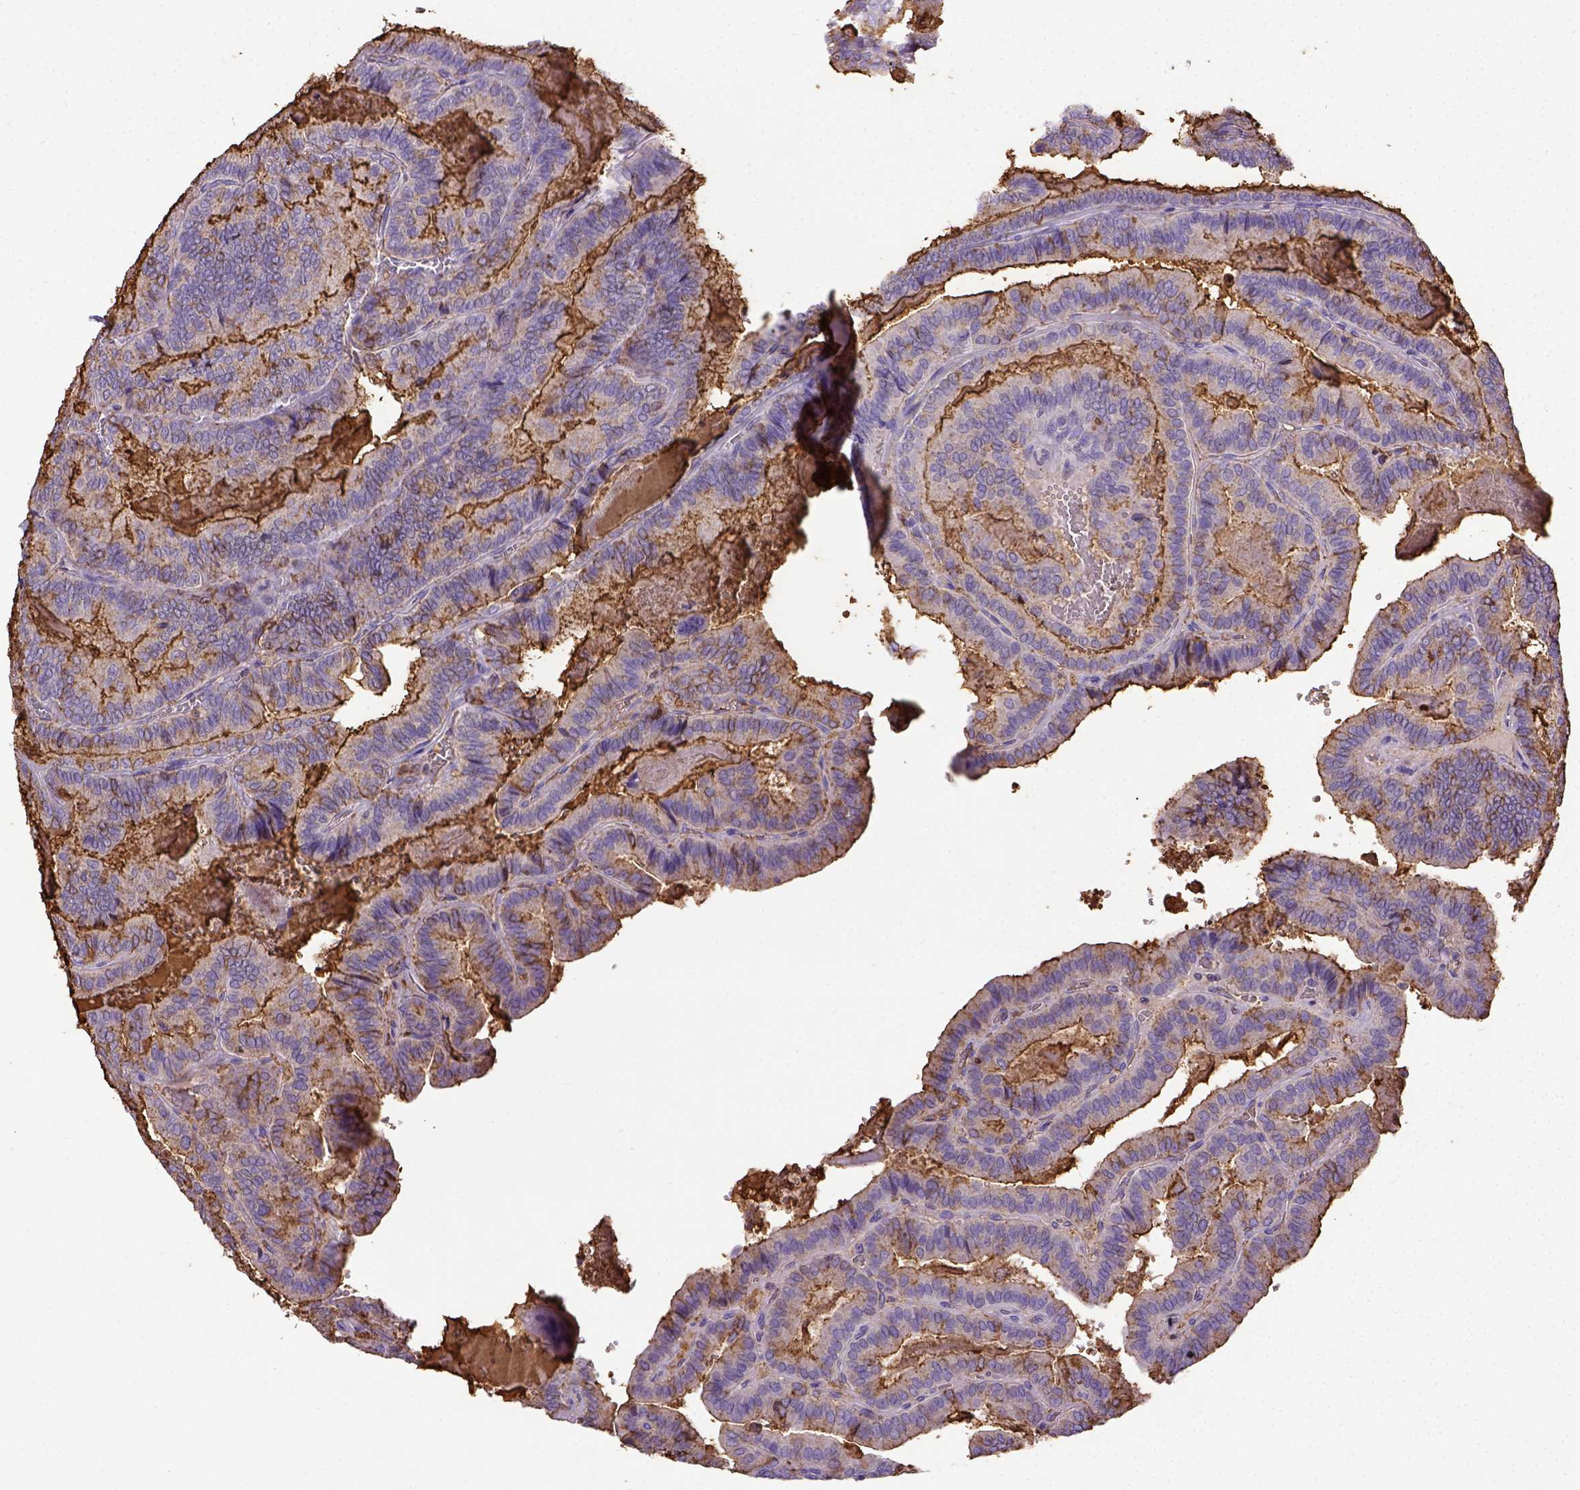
{"staining": {"intensity": "negative", "quantity": "none", "location": "none"}, "tissue": "thyroid cancer", "cell_type": "Tumor cells", "image_type": "cancer", "snomed": [{"axis": "morphology", "description": "Papillary adenocarcinoma, NOS"}, {"axis": "topography", "description": "Thyroid gland"}], "caption": "The immunohistochemistry photomicrograph has no significant expression in tumor cells of thyroid papillary adenocarcinoma tissue. The staining is performed using DAB (3,3'-diaminobenzidine) brown chromogen with nuclei counter-stained in using hematoxylin.", "gene": "B3GAT1", "patient": {"sex": "female", "age": 75}}